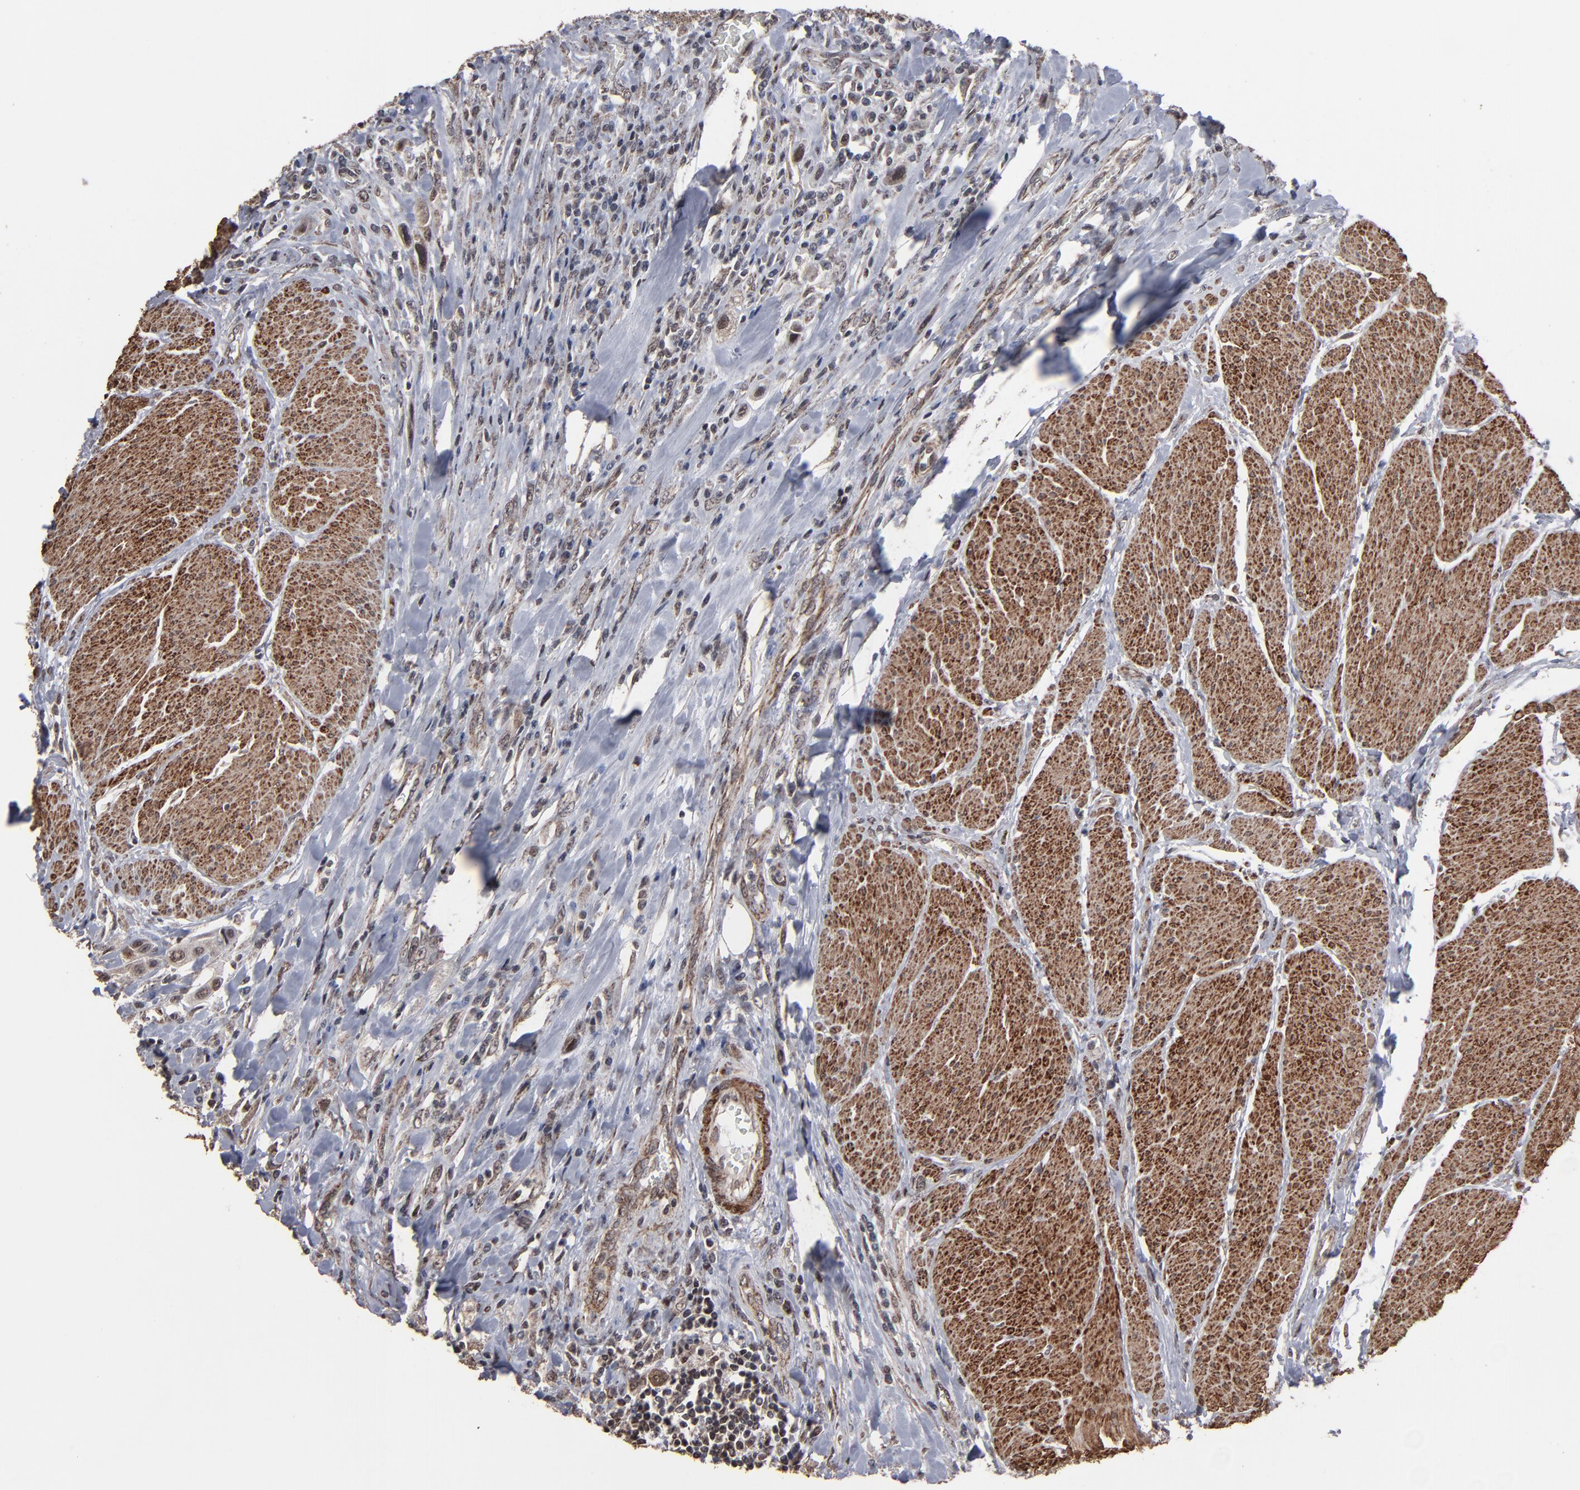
{"staining": {"intensity": "weak", "quantity": "25%-75%", "location": "nuclear"}, "tissue": "urothelial cancer", "cell_type": "Tumor cells", "image_type": "cancer", "snomed": [{"axis": "morphology", "description": "Urothelial carcinoma, High grade"}, {"axis": "topography", "description": "Urinary bladder"}], "caption": "The histopathology image shows staining of high-grade urothelial carcinoma, revealing weak nuclear protein positivity (brown color) within tumor cells.", "gene": "BNIP3", "patient": {"sex": "male", "age": 50}}